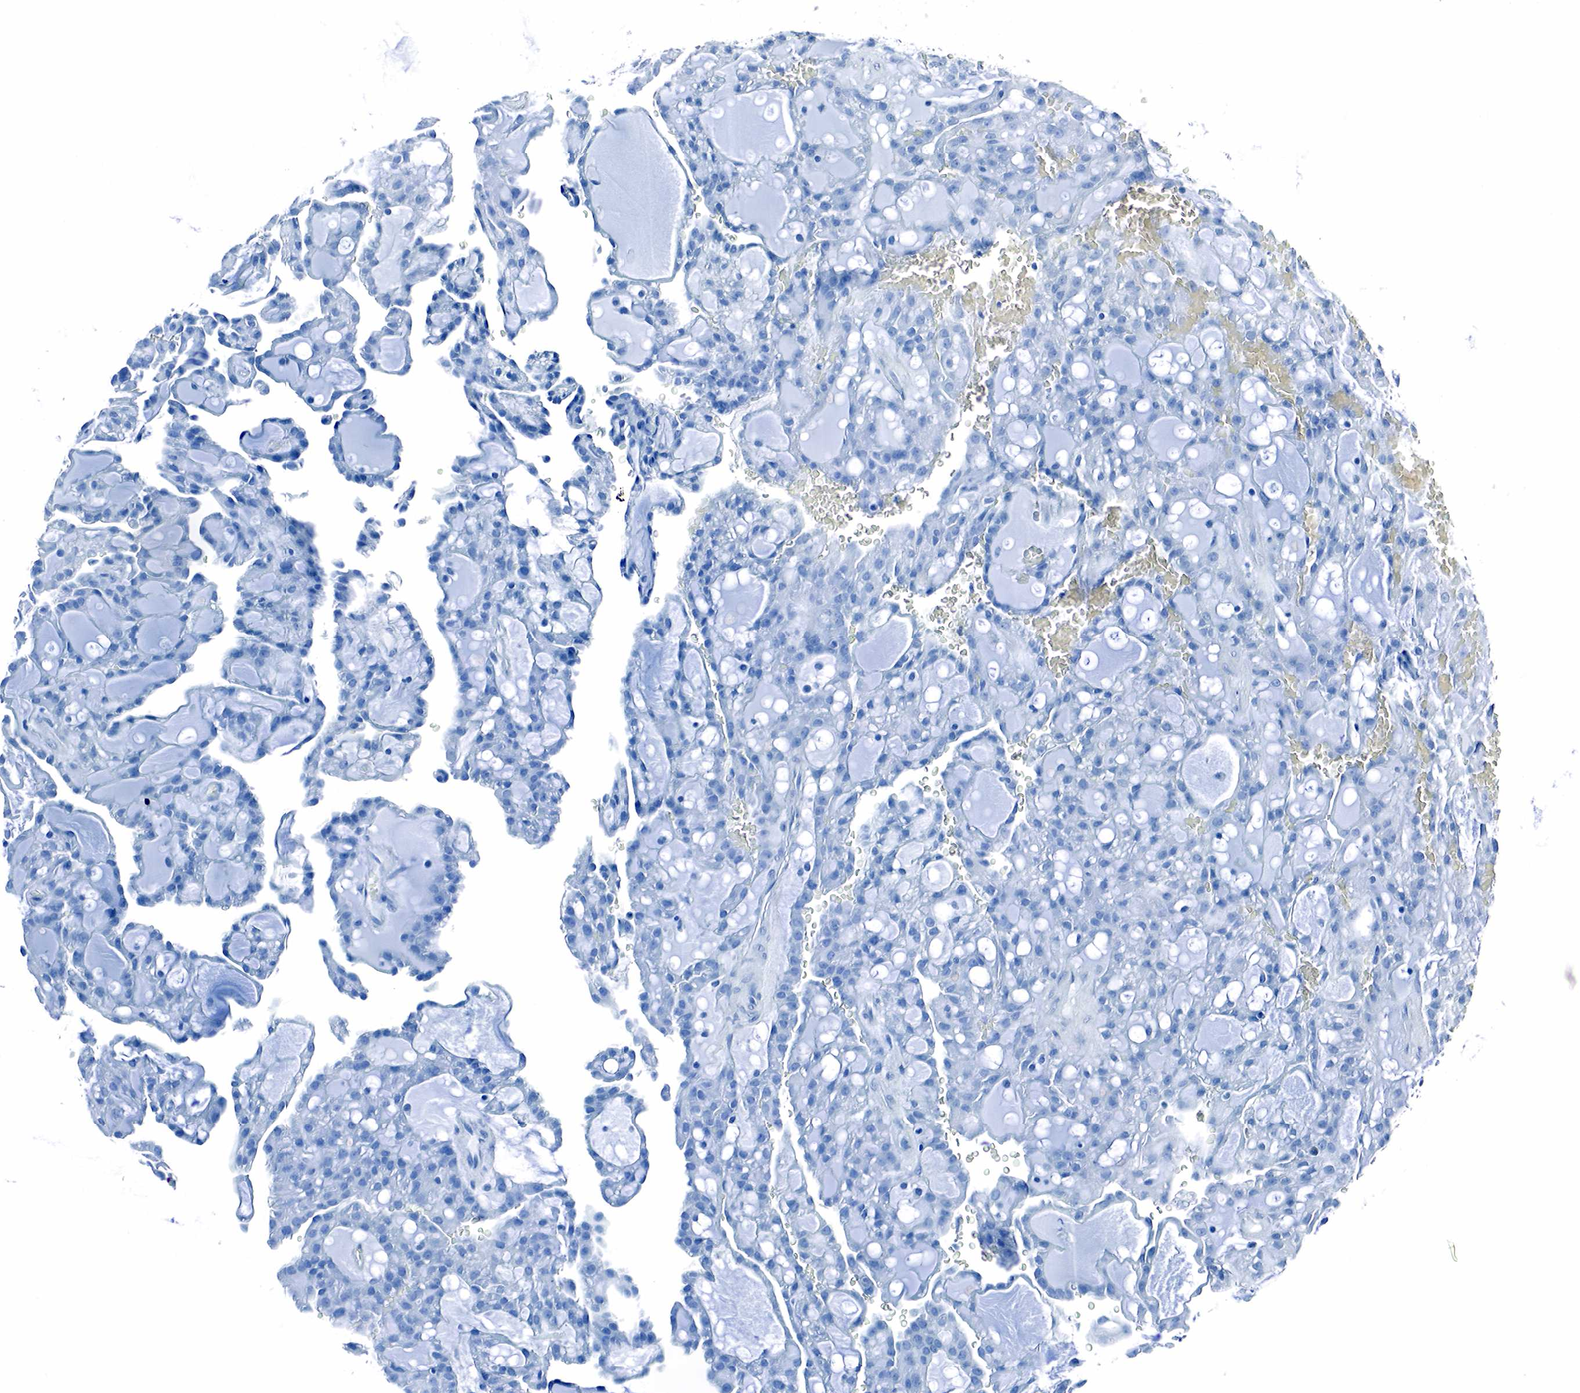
{"staining": {"intensity": "negative", "quantity": "none", "location": "none"}, "tissue": "renal cancer", "cell_type": "Tumor cells", "image_type": "cancer", "snomed": [{"axis": "morphology", "description": "Adenocarcinoma, NOS"}, {"axis": "topography", "description": "Kidney"}], "caption": "IHC micrograph of neoplastic tissue: renal cancer stained with DAB exhibits no significant protein expression in tumor cells.", "gene": "GAST", "patient": {"sex": "male", "age": 63}}